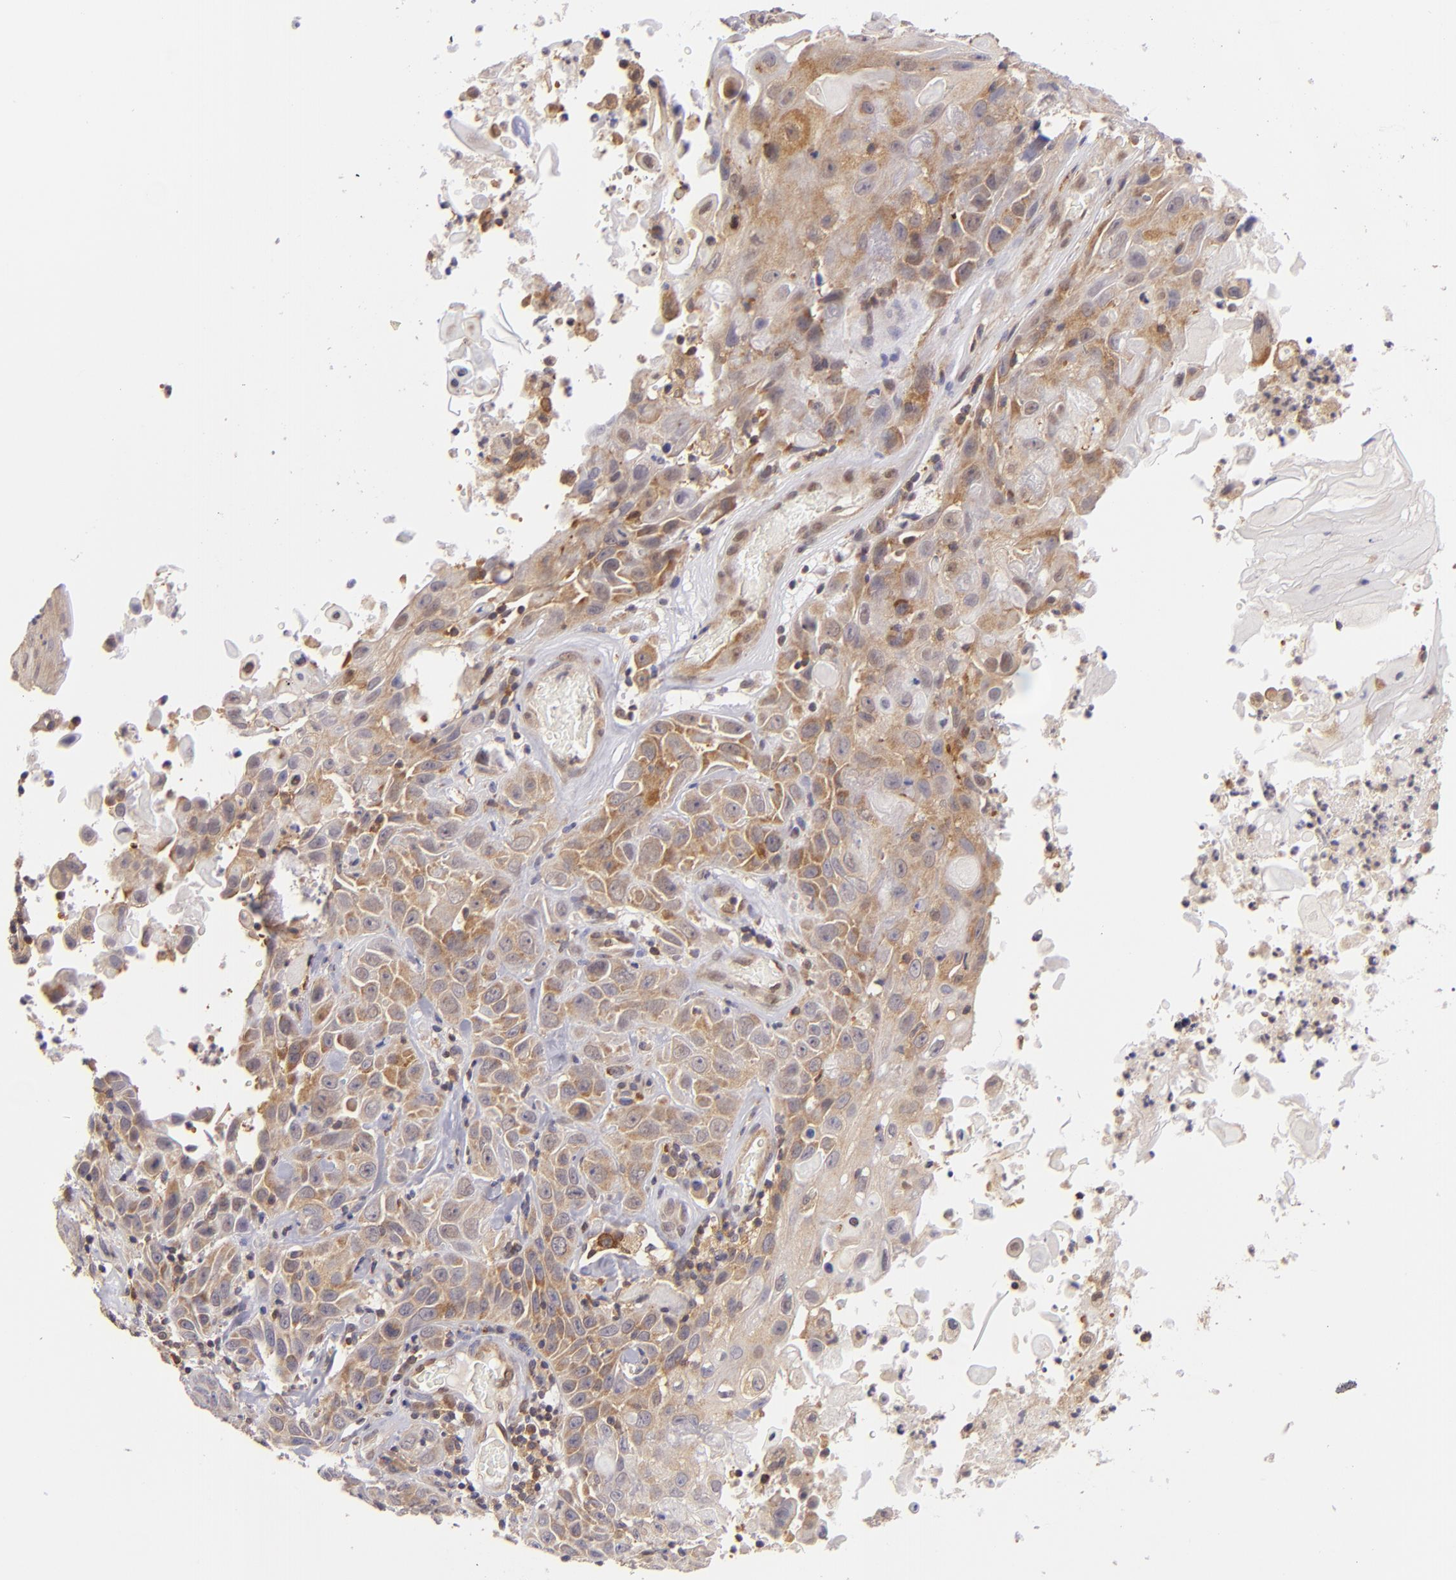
{"staining": {"intensity": "strong", "quantity": ">75%", "location": "cytoplasmic/membranous"}, "tissue": "skin cancer", "cell_type": "Tumor cells", "image_type": "cancer", "snomed": [{"axis": "morphology", "description": "Squamous cell carcinoma, NOS"}, {"axis": "topography", "description": "Skin"}], "caption": "Immunohistochemistry micrograph of squamous cell carcinoma (skin) stained for a protein (brown), which displays high levels of strong cytoplasmic/membranous expression in about >75% of tumor cells.", "gene": "PTPN13", "patient": {"sex": "male", "age": 84}}